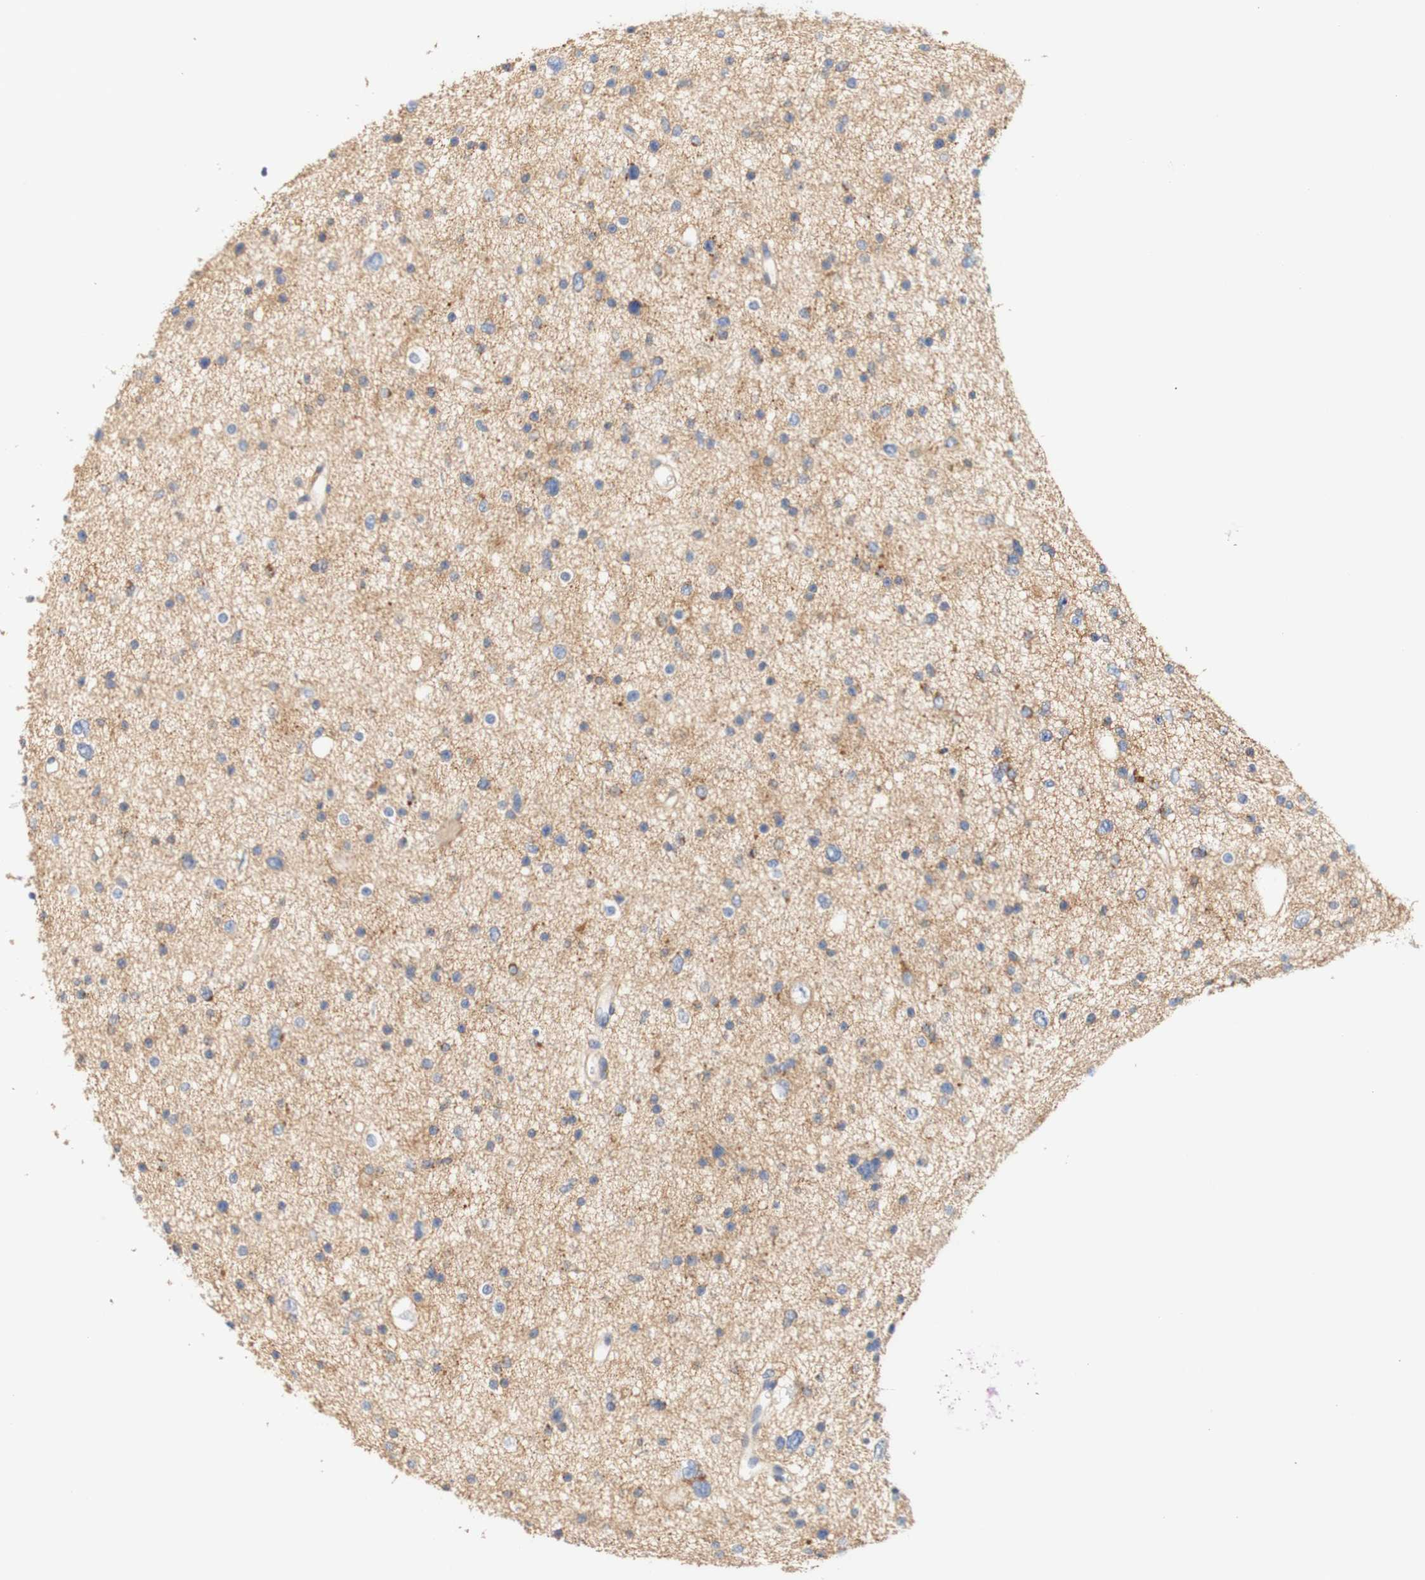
{"staining": {"intensity": "negative", "quantity": "none", "location": "none"}, "tissue": "glioma", "cell_type": "Tumor cells", "image_type": "cancer", "snomed": [{"axis": "morphology", "description": "Glioma, malignant, Low grade"}, {"axis": "topography", "description": "Brain"}], "caption": "High power microscopy micrograph of an immunohistochemistry micrograph of malignant low-grade glioma, revealing no significant positivity in tumor cells. Nuclei are stained in blue.", "gene": "PCDH7", "patient": {"sex": "female", "age": 37}}